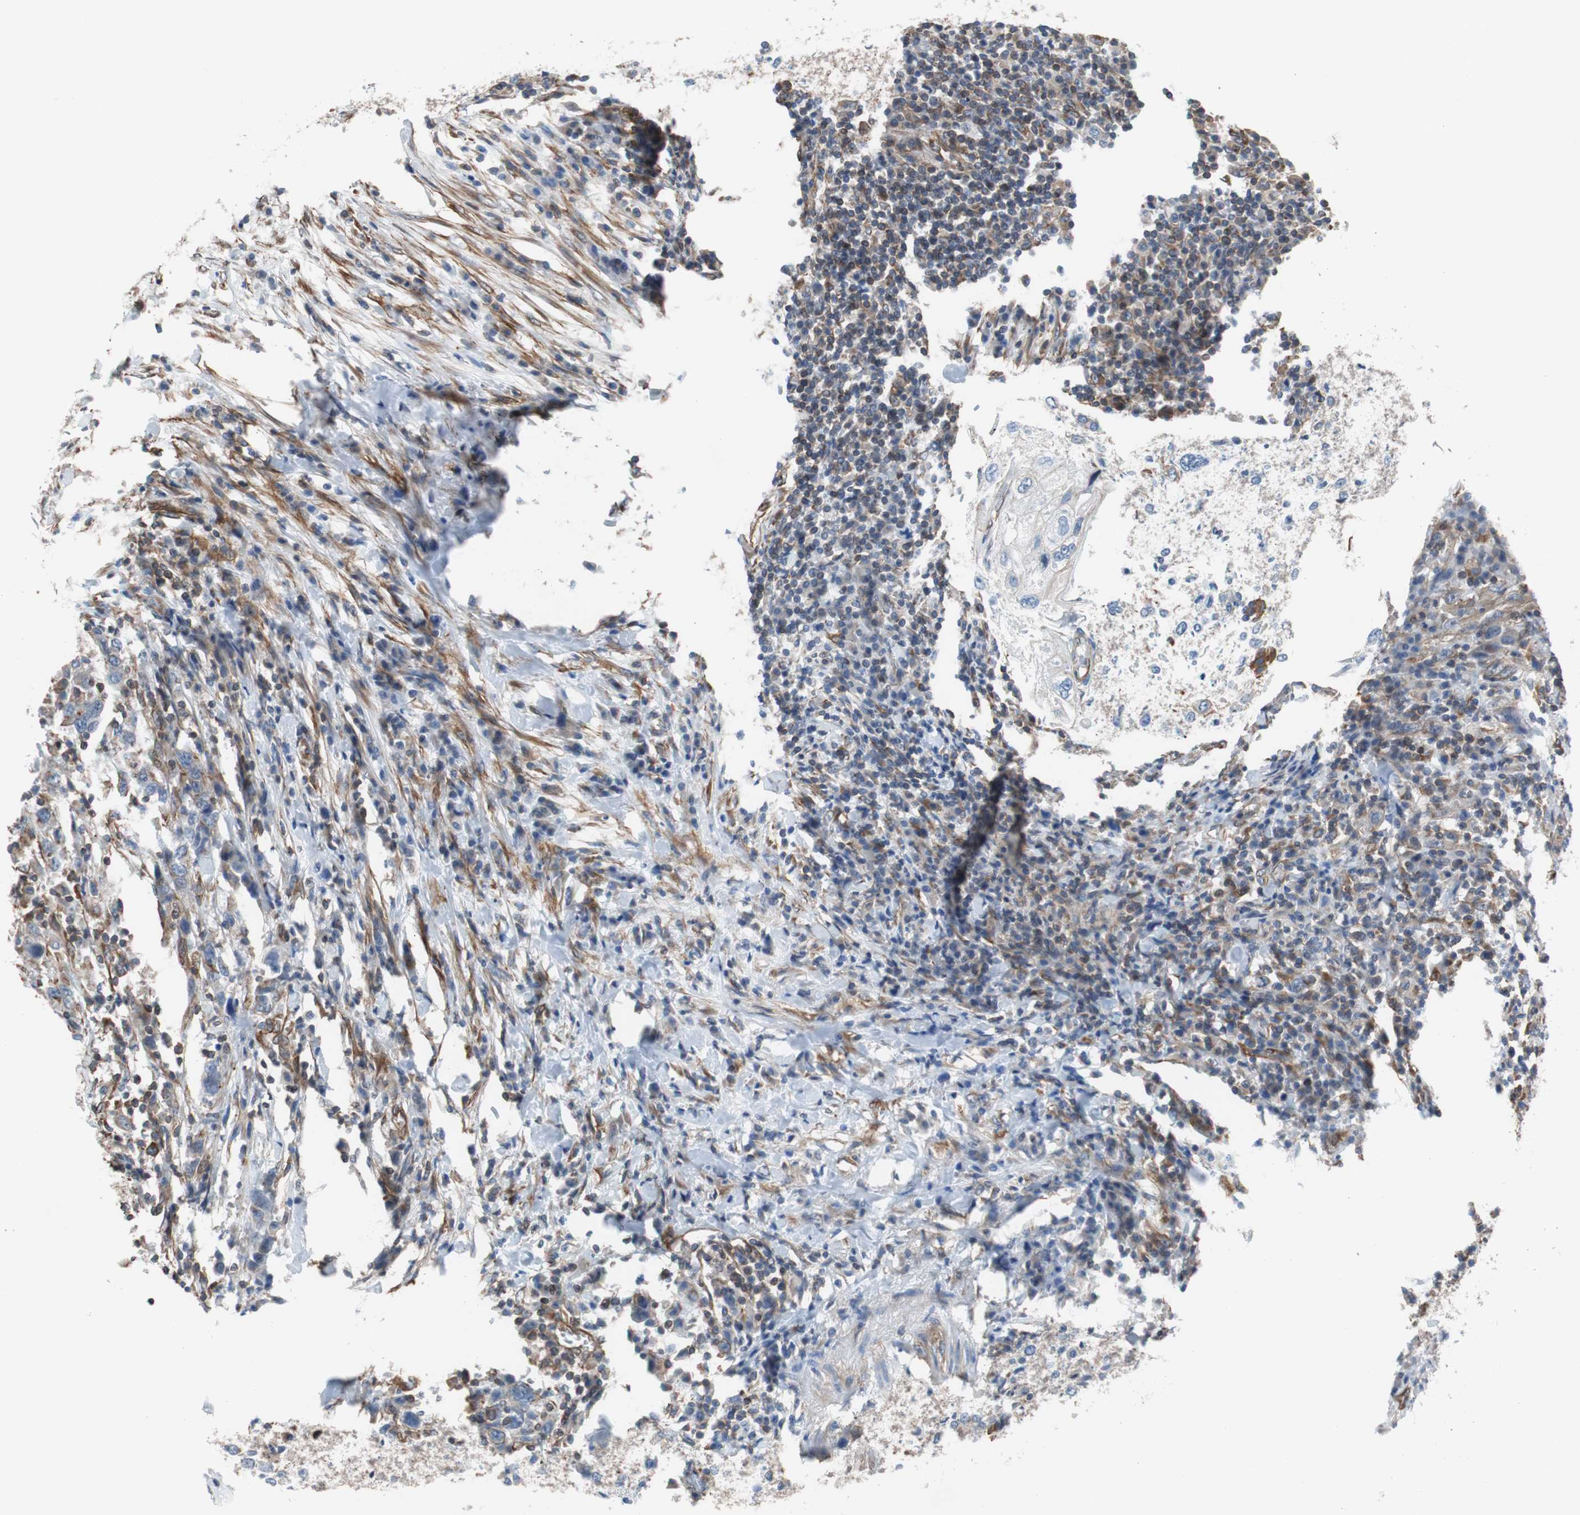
{"staining": {"intensity": "weak", "quantity": "<25%", "location": "cytoplasmic/membranous"}, "tissue": "urothelial cancer", "cell_type": "Tumor cells", "image_type": "cancer", "snomed": [{"axis": "morphology", "description": "Urothelial carcinoma, High grade"}, {"axis": "topography", "description": "Urinary bladder"}], "caption": "Human urothelial cancer stained for a protein using IHC exhibits no expression in tumor cells.", "gene": "KIF3B", "patient": {"sex": "male", "age": 61}}